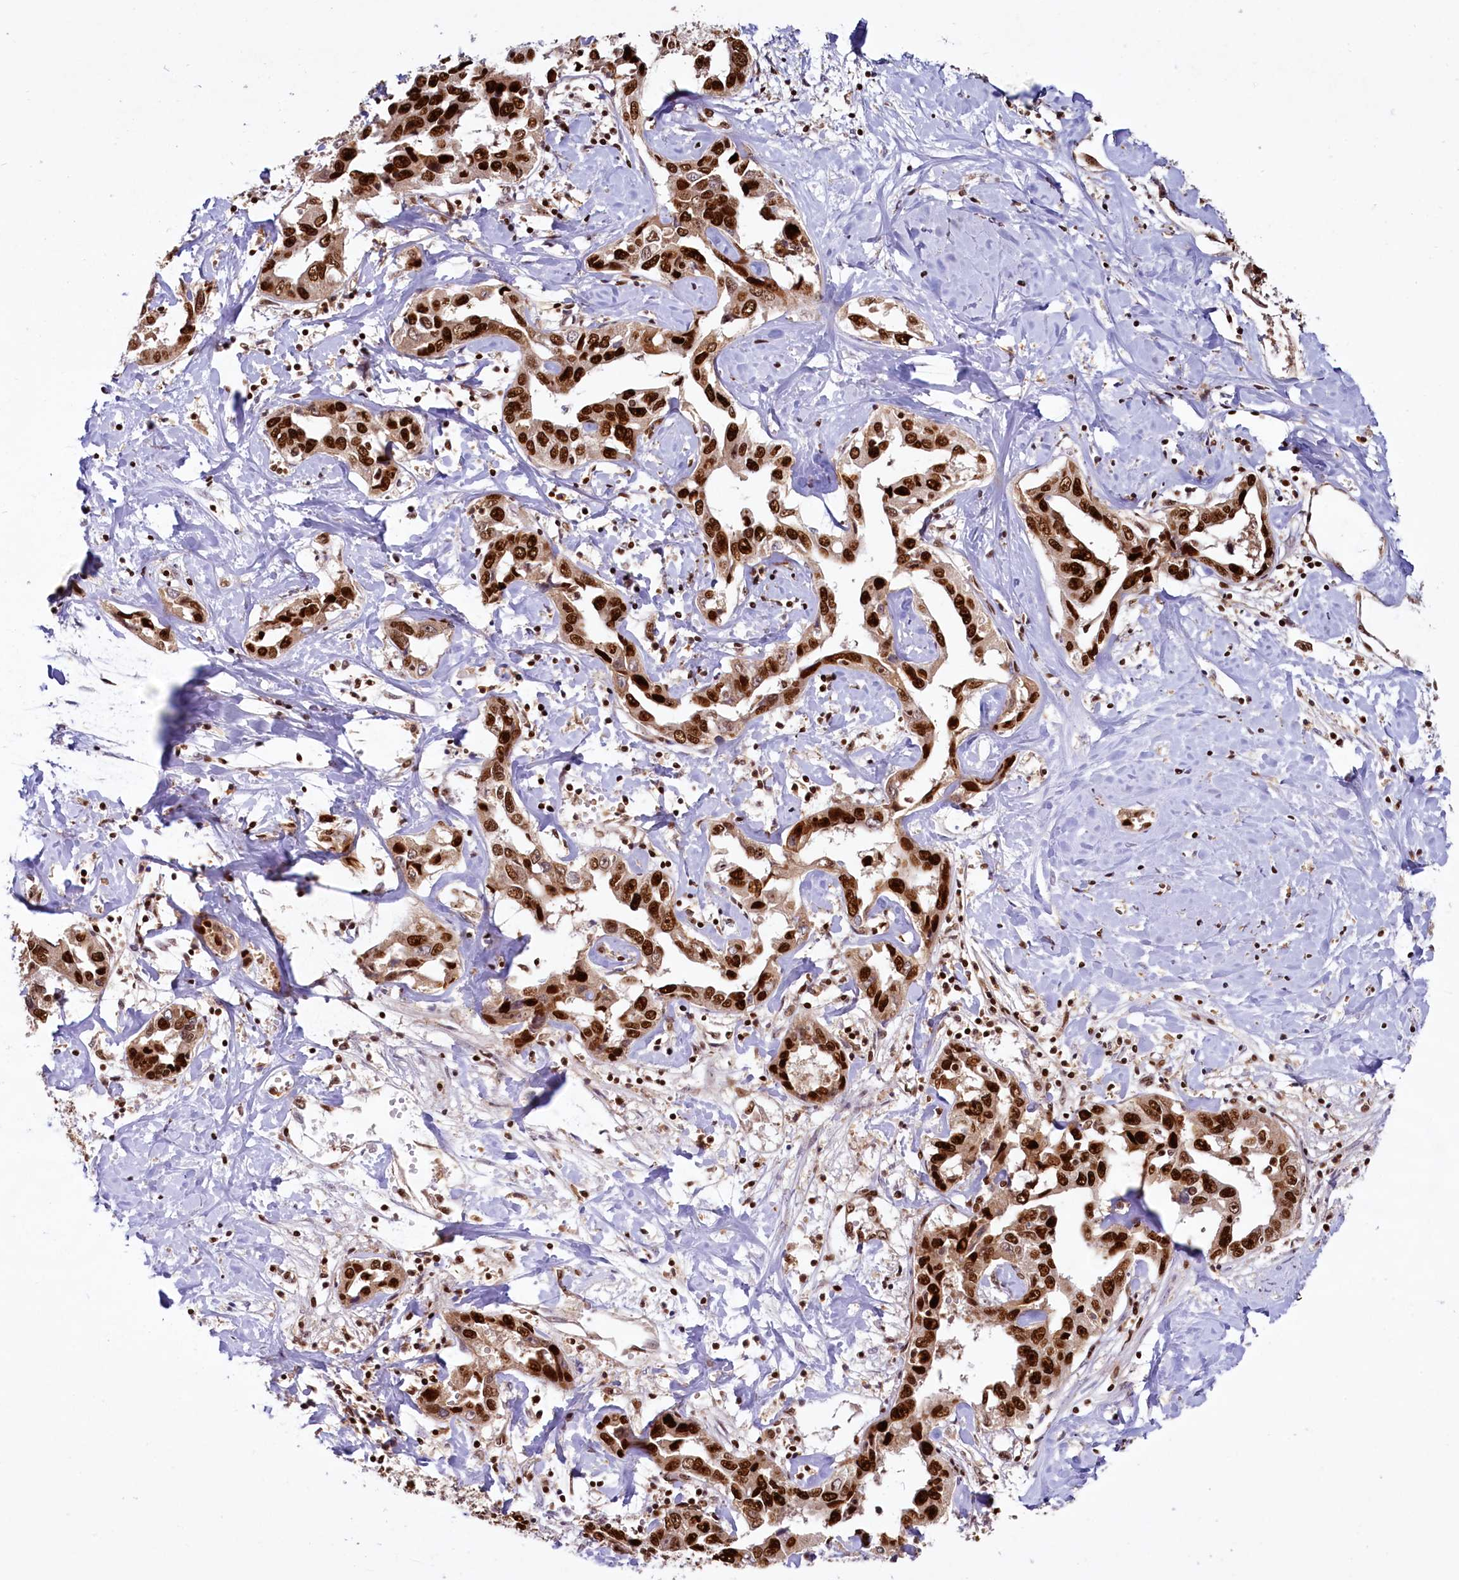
{"staining": {"intensity": "strong", "quantity": ">75%", "location": "nuclear"}, "tissue": "liver cancer", "cell_type": "Tumor cells", "image_type": "cancer", "snomed": [{"axis": "morphology", "description": "Cholangiocarcinoma"}, {"axis": "topography", "description": "Liver"}], "caption": "Immunohistochemical staining of cholangiocarcinoma (liver) demonstrates high levels of strong nuclear expression in about >75% of tumor cells.", "gene": "TCOF1", "patient": {"sex": "male", "age": 59}}